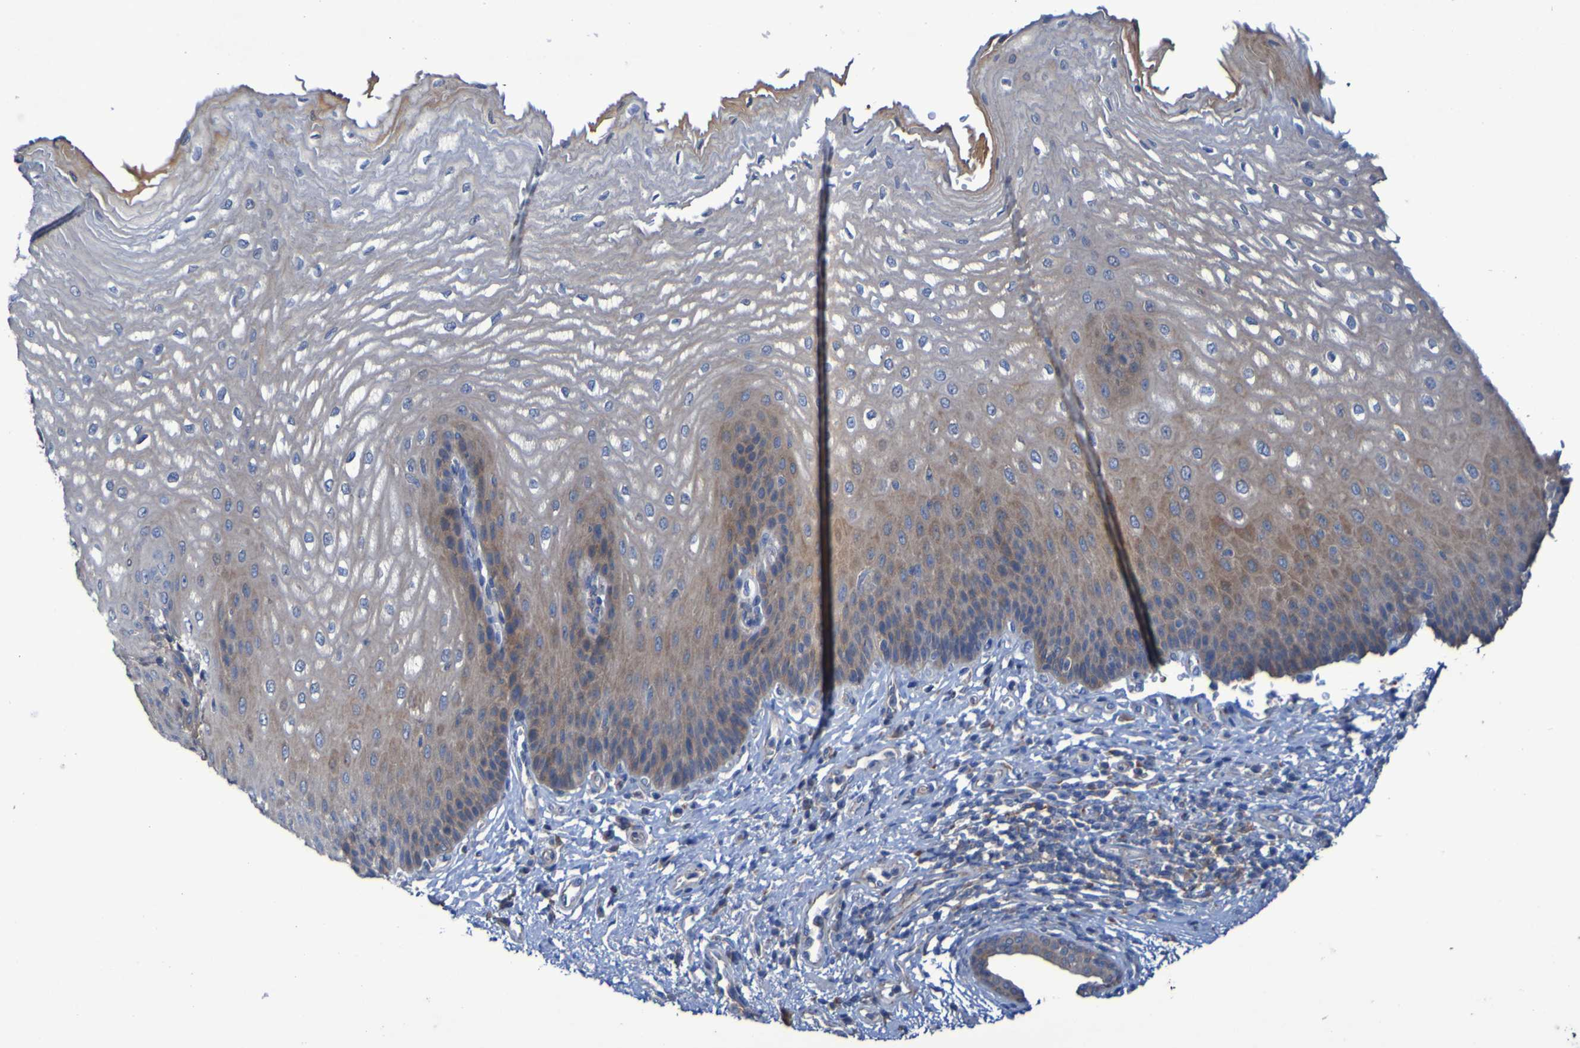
{"staining": {"intensity": "moderate", "quantity": "25%-75%", "location": "cytoplasmic/membranous"}, "tissue": "esophagus", "cell_type": "Squamous epithelial cells", "image_type": "normal", "snomed": [{"axis": "morphology", "description": "Normal tissue, NOS"}, {"axis": "topography", "description": "Esophagus"}], "caption": "A brown stain labels moderate cytoplasmic/membranous positivity of a protein in squamous epithelial cells of unremarkable esophagus. (DAB IHC with brightfield microscopy, high magnification).", "gene": "ARHGEF16", "patient": {"sex": "male", "age": 54}}